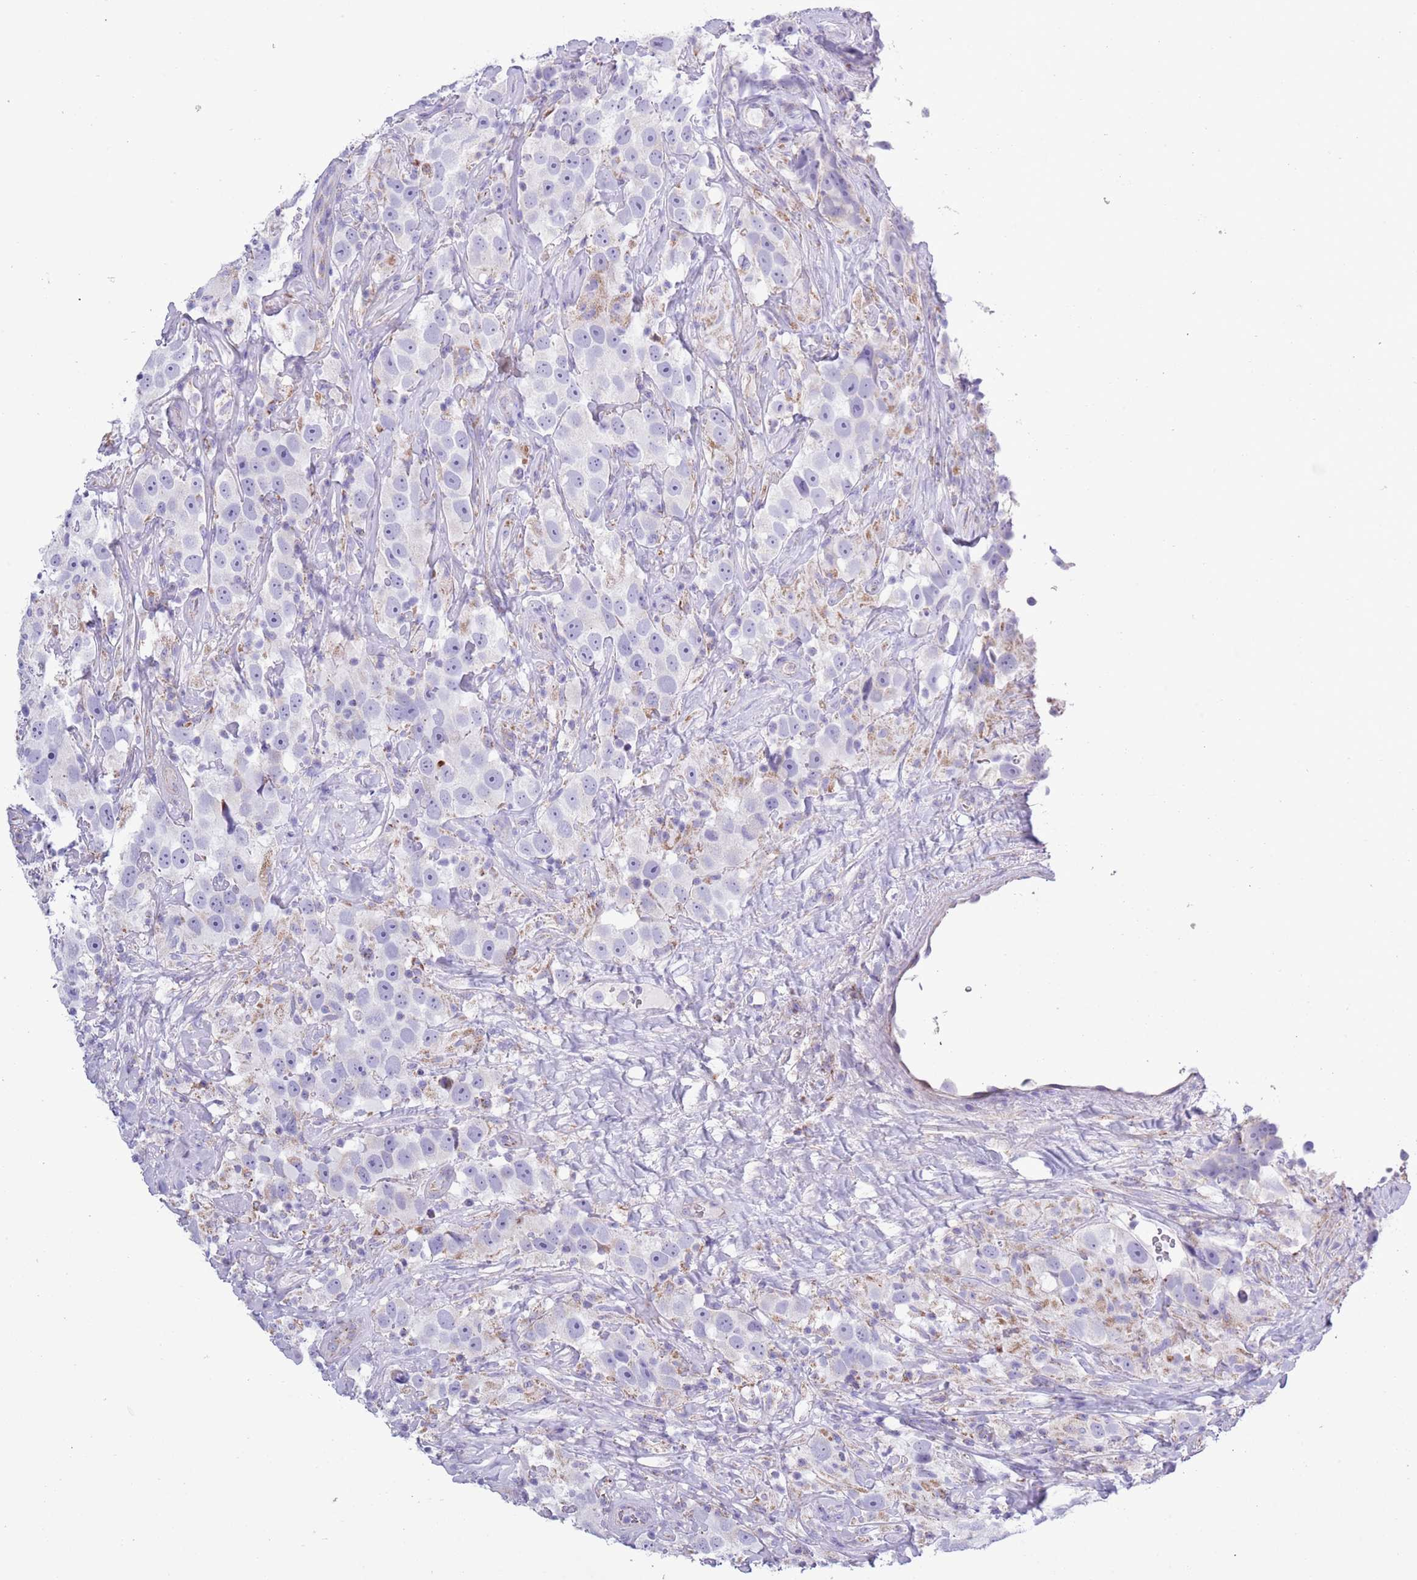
{"staining": {"intensity": "negative", "quantity": "none", "location": "none"}, "tissue": "testis cancer", "cell_type": "Tumor cells", "image_type": "cancer", "snomed": [{"axis": "morphology", "description": "Seminoma, NOS"}, {"axis": "topography", "description": "Testis"}], "caption": "An IHC histopathology image of testis seminoma is shown. There is no staining in tumor cells of testis seminoma.", "gene": "MOCOS", "patient": {"sex": "male", "age": 49}}